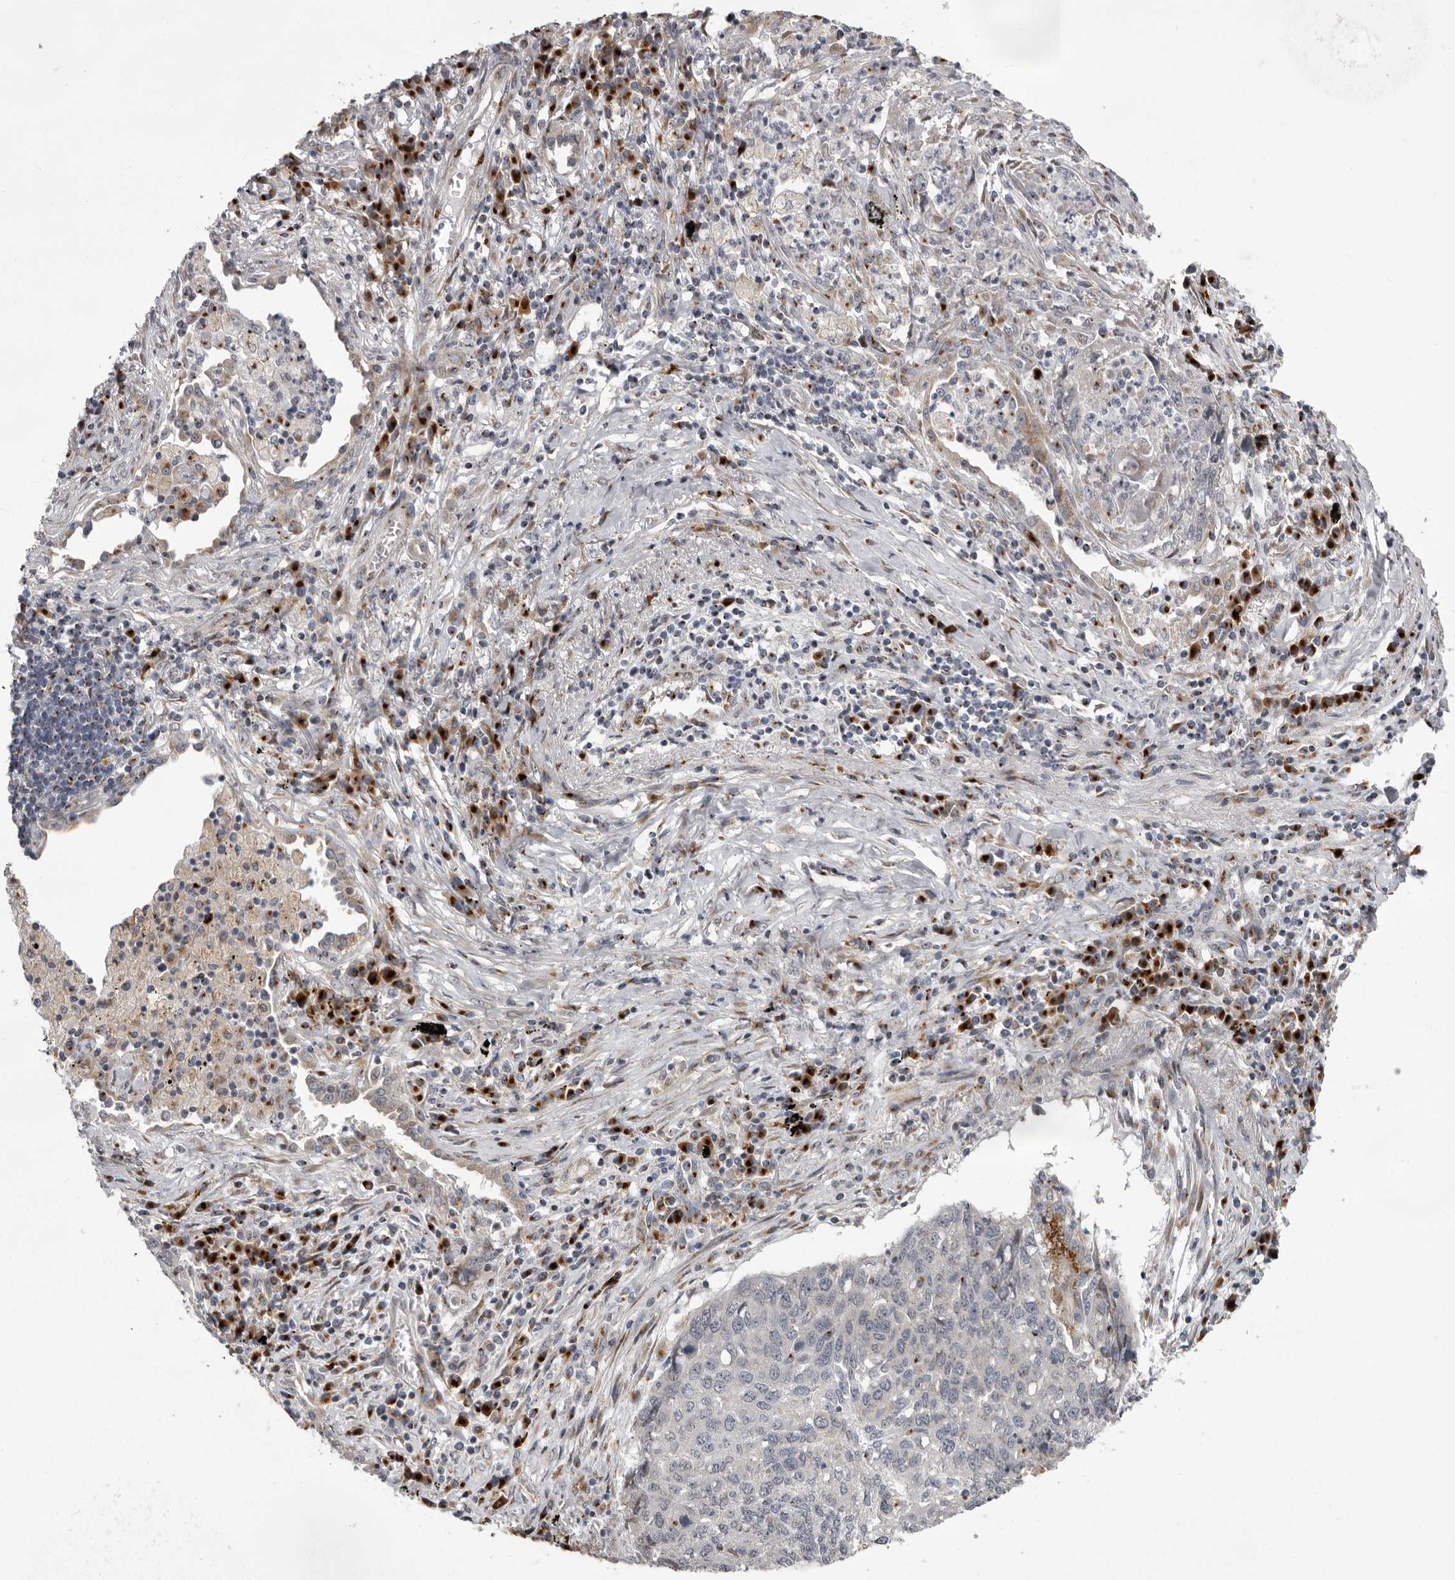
{"staining": {"intensity": "negative", "quantity": "none", "location": "none"}, "tissue": "lung cancer", "cell_type": "Tumor cells", "image_type": "cancer", "snomed": [{"axis": "morphology", "description": "Squamous cell carcinoma, NOS"}, {"axis": "topography", "description": "Lung"}], "caption": "Protein analysis of lung squamous cell carcinoma shows no significant positivity in tumor cells.", "gene": "WDR47", "patient": {"sex": "female", "age": 63}}